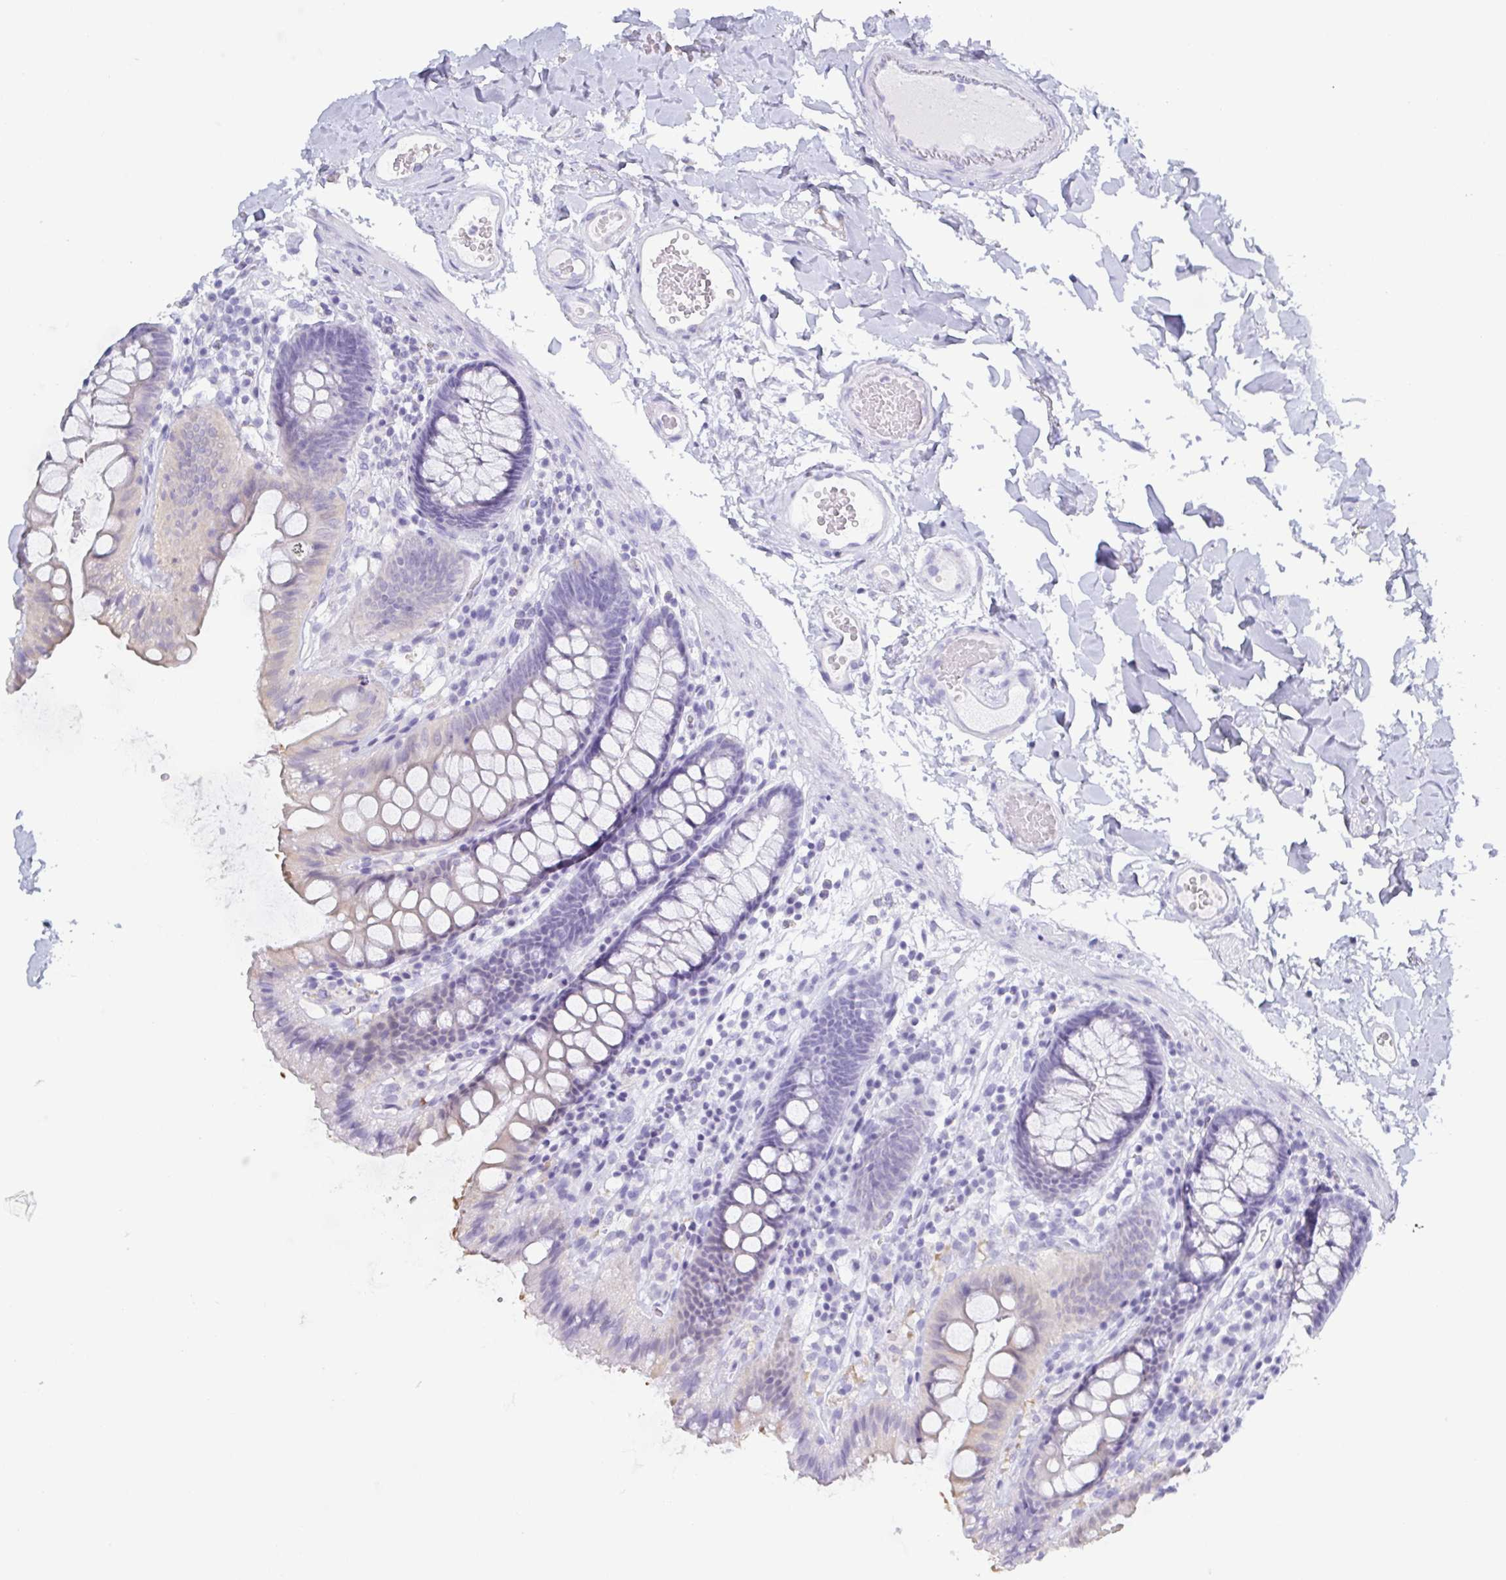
{"staining": {"intensity": "negative", "quantity": "none", "location": "none"}, "tissue": "colon", "cell_type": "Endothelial cells", "image_type": "normal", "snomed": [{"axis": "morphology", "description": "Normal tissue, NOS"}, {"axis": "topography", "description": "Colon"}], "caption": "Immunohistochemistry (IHC) micrograph of unremarkable human colon stained for a protein (brown), which reveals no staining in endothelial cells. The staining was performed using DAB to visualize the protein expression in brown, while the nuclei were stained in blue with hematoxylin (Magnification: 20x).", "gene": "ZG16B", "patient": {"sex": "male", "age": 84}}